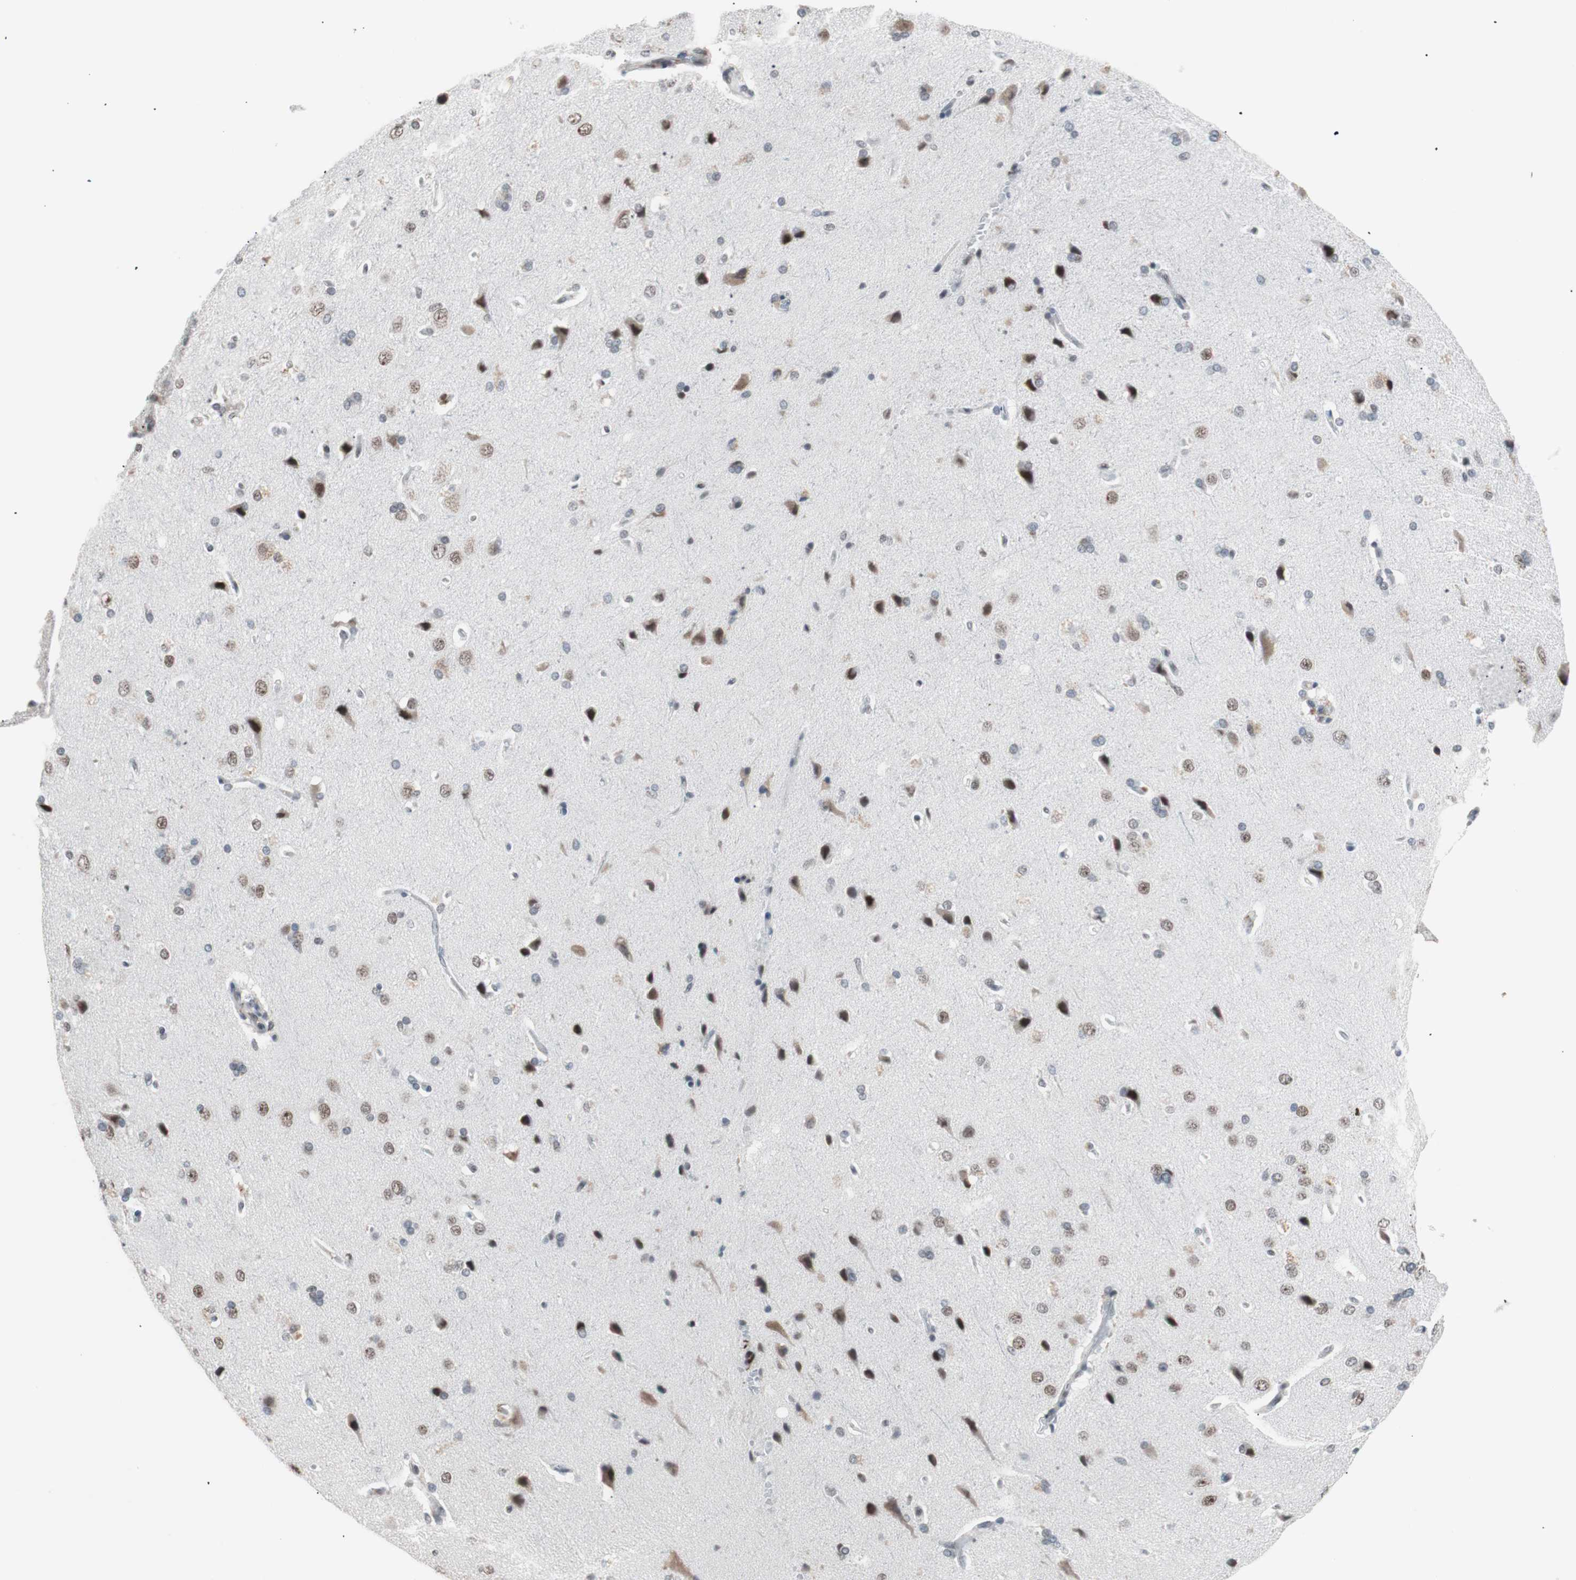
{"staining": {"intensity": "weak", "quantity": "25%-75%", "location": "nuclear"}, "tissue": "cerebral cortex", "cell_type": "Endothelial cells", "image_type": "normal", "snomed": [{"axis": "morphology", "description": "Normal tissue, NOS"}, {"axis": "topography", "description": "Cerebral cortex"}], "caption": "Protein expression analysis of benign cerebral cortex displays weak nuclear staining in about 25%-75% of endothelial cells.", "gene": "LIG3", "patient": {"sex": "male", "age": 62}}